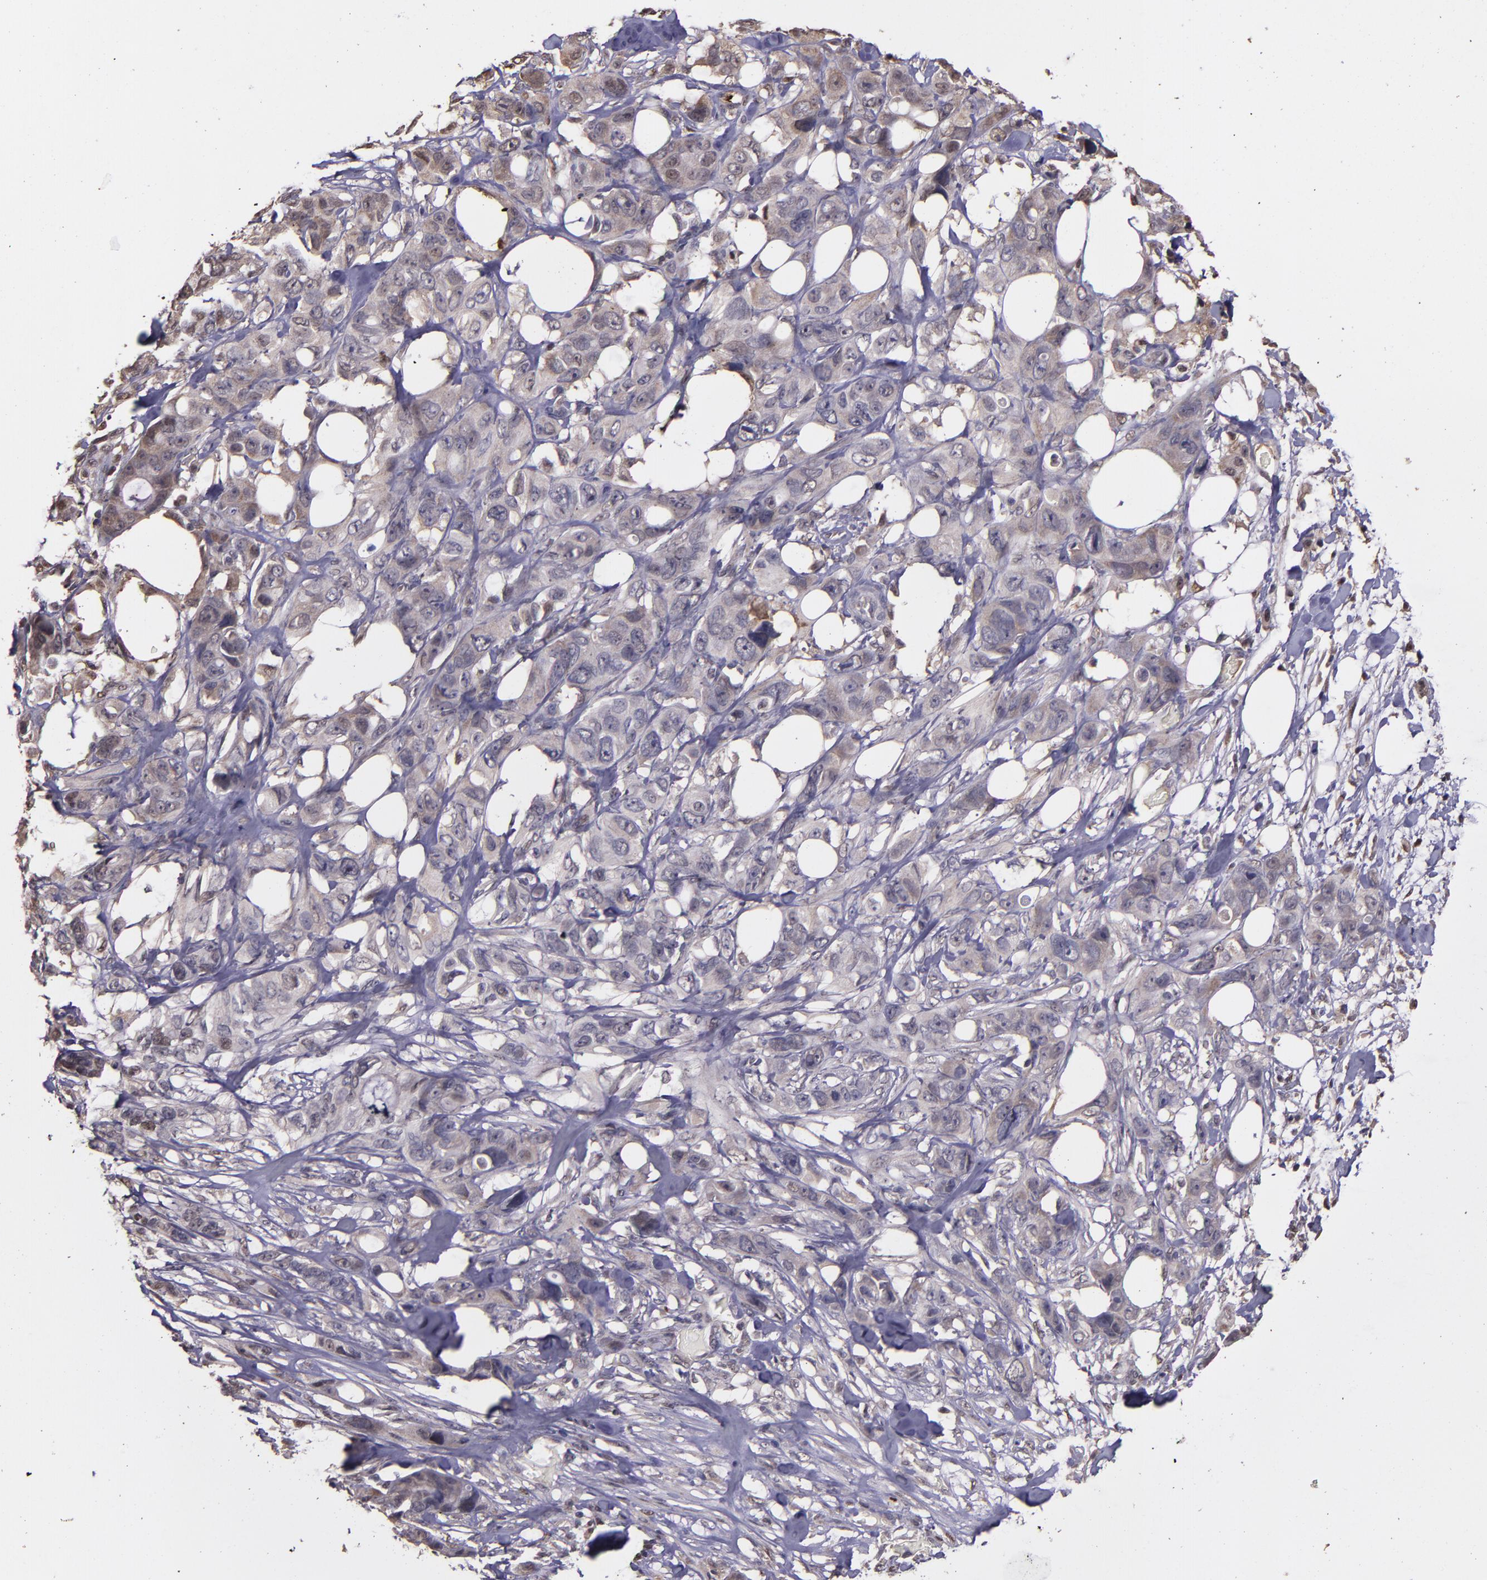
{"staining": {"intensity": "weak", "quantity": "25%-75%", "location": "cytoplasmic/membranous"}, "tissue": "stomach cancer", "cell_type": "Tumor cells", "image_type": "cancer", "snomed": [{"axis": "morphology", "description": "Adenocarcinoma, NOS"}, {"axis": "topography", "description": "Stomach, upper"}], "caption": "Immunohistochemical staining of human adenocarcinoma (stomach) exhibits low levels of weak cytoplasmic/membranous staining in about 25%-75% of tumor cells.", "gene": "SERPINF2", "patient": {"sex": "male", "age": 47}}